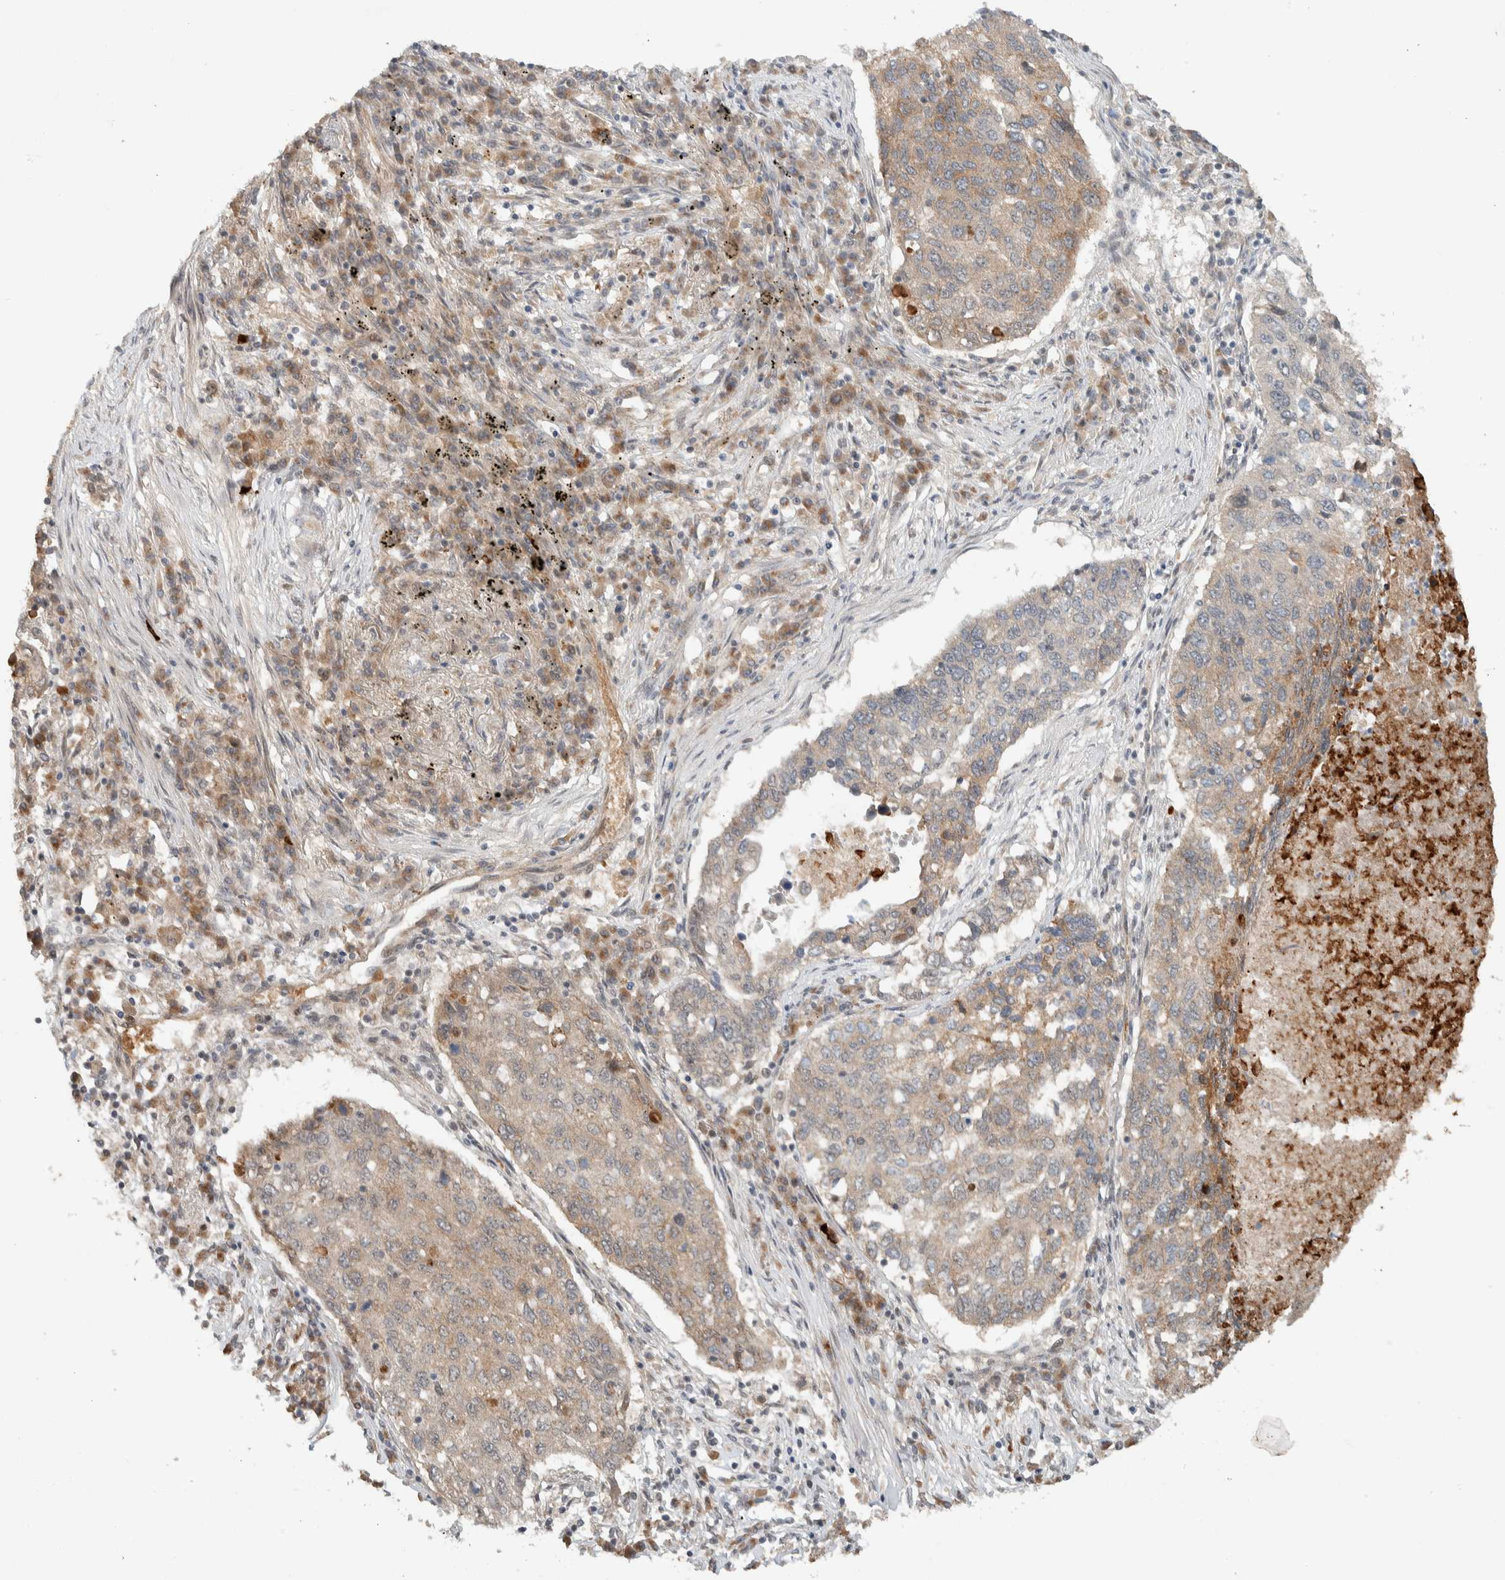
{"staining": {"intensity": "weak", "quantity": ">75%", "location": "cytoplasmic/membranous"}, "tissue": "lung cancer", "cell_type": "Tumor cells", "image_type": "cancer", "snomed": [{"axis": "morphology", "description": "Squamous cell carcinoma, NOS"}, {"axis": "topography", "description": "Lung"}], "caption": "Protein staining of squamous cell carcinoma (lung) tissue reveals weak cytoplasmic/membranous expression in about >75% of tumor cells.", "gene": "ZBTB2", "patient": {"sex": "female", "age": 63}}